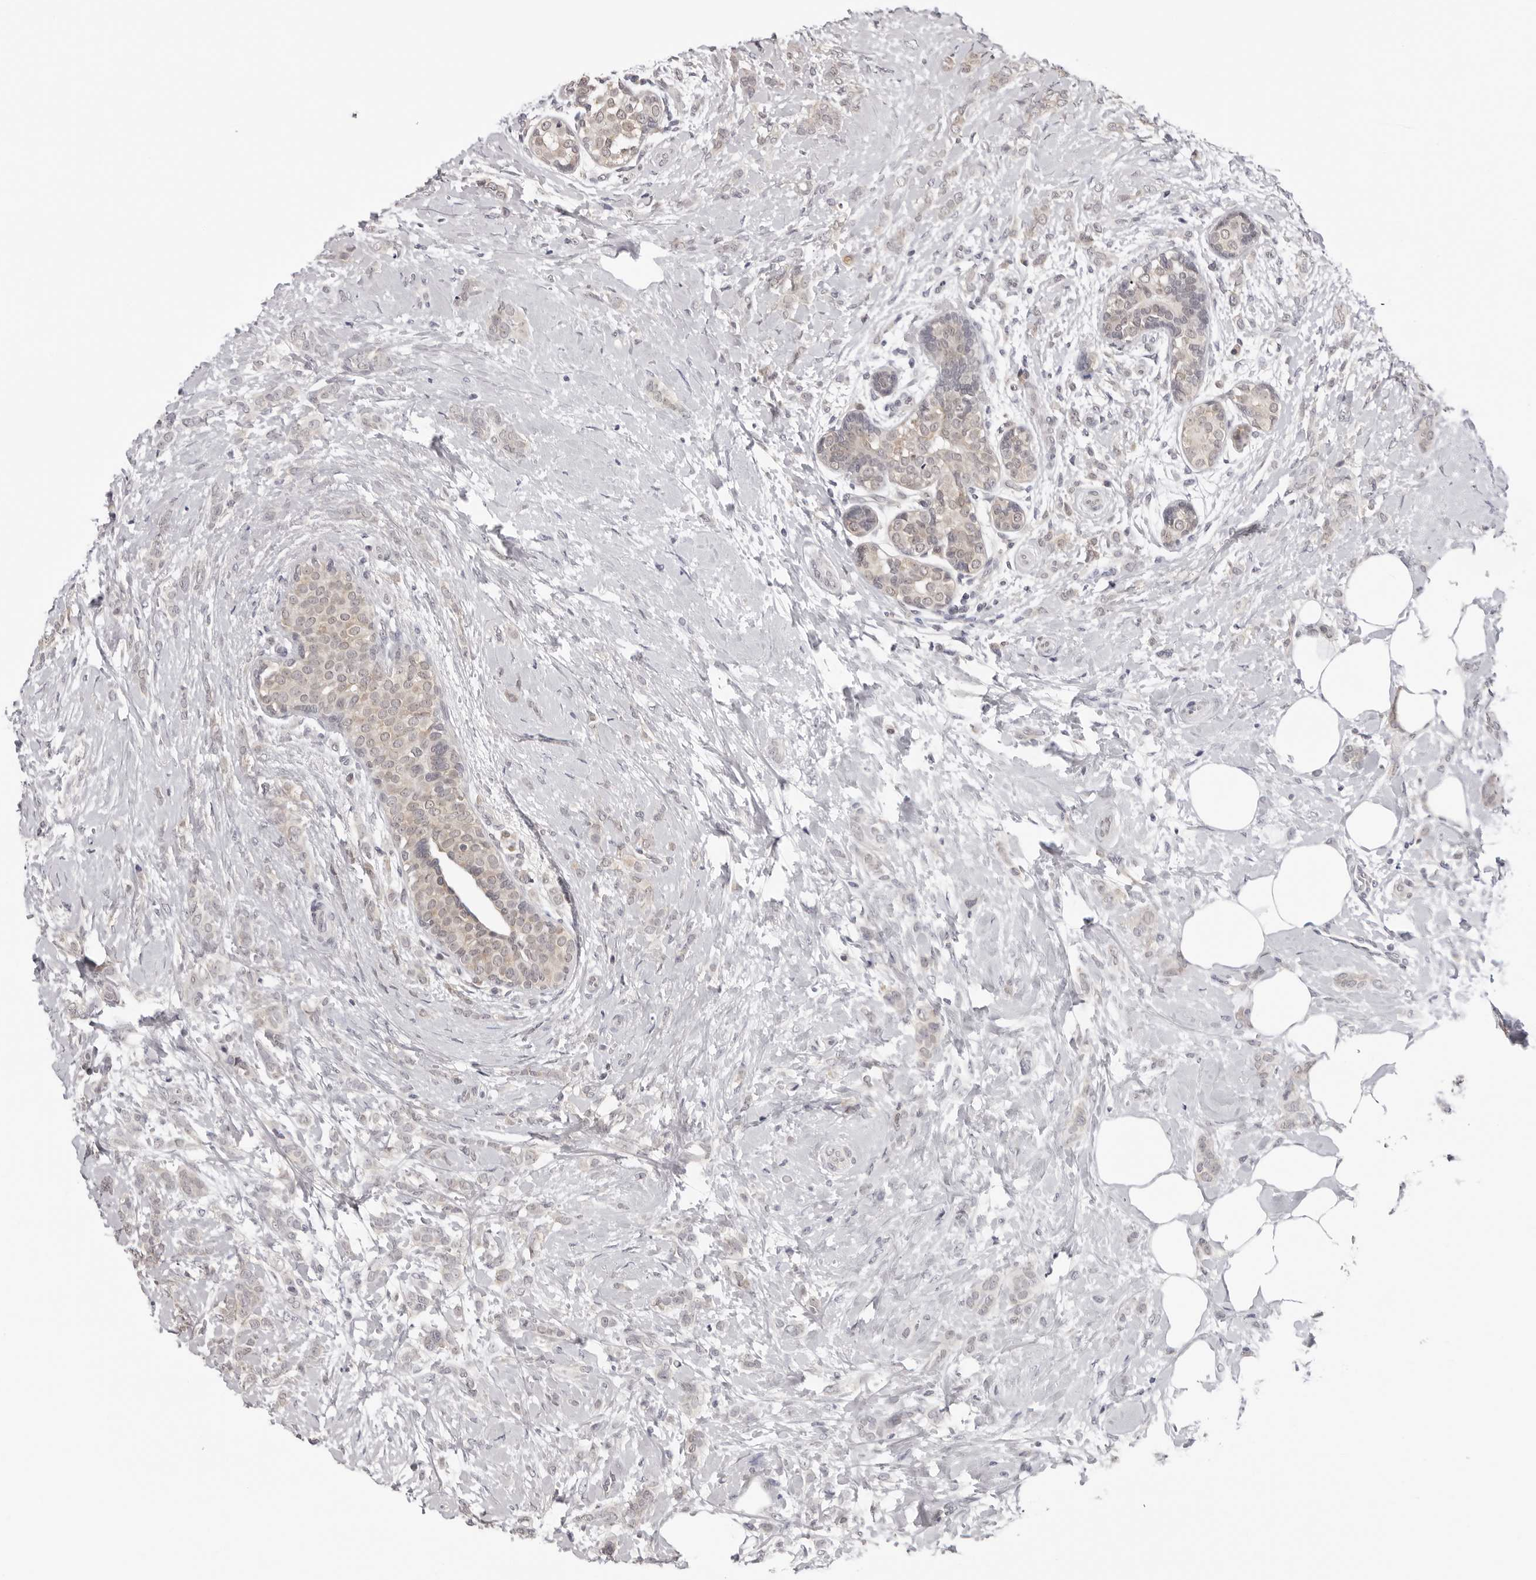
{"staining": {"intensity": "weak", "quantity": "<25%", "location": "cytoplasmic/membranous"}, "tissue": "breast cancer", "cell_type": "Tumor cells", "image_type": "cancer", "snomed": [{"axis": "morphology", "description": "Lobular carcinoma, in situ"}, {"axis": "morphology", "description": "Lobular carcinoma"}, {"axis": "topography", "description": "Breast"}], "caption": "Breast cancer was stained to show a protein in brown. There is no significant expression in tumor cells. The staining was performed using DAB (3,3'-diaminobenzidine) to visualize the protein expression in brown, while the nuclei were stained in blue with hematoxylin (Magnification: 20x).", "gene": "PRUNE1", "patient": {"sex": "female", "age": 41}}